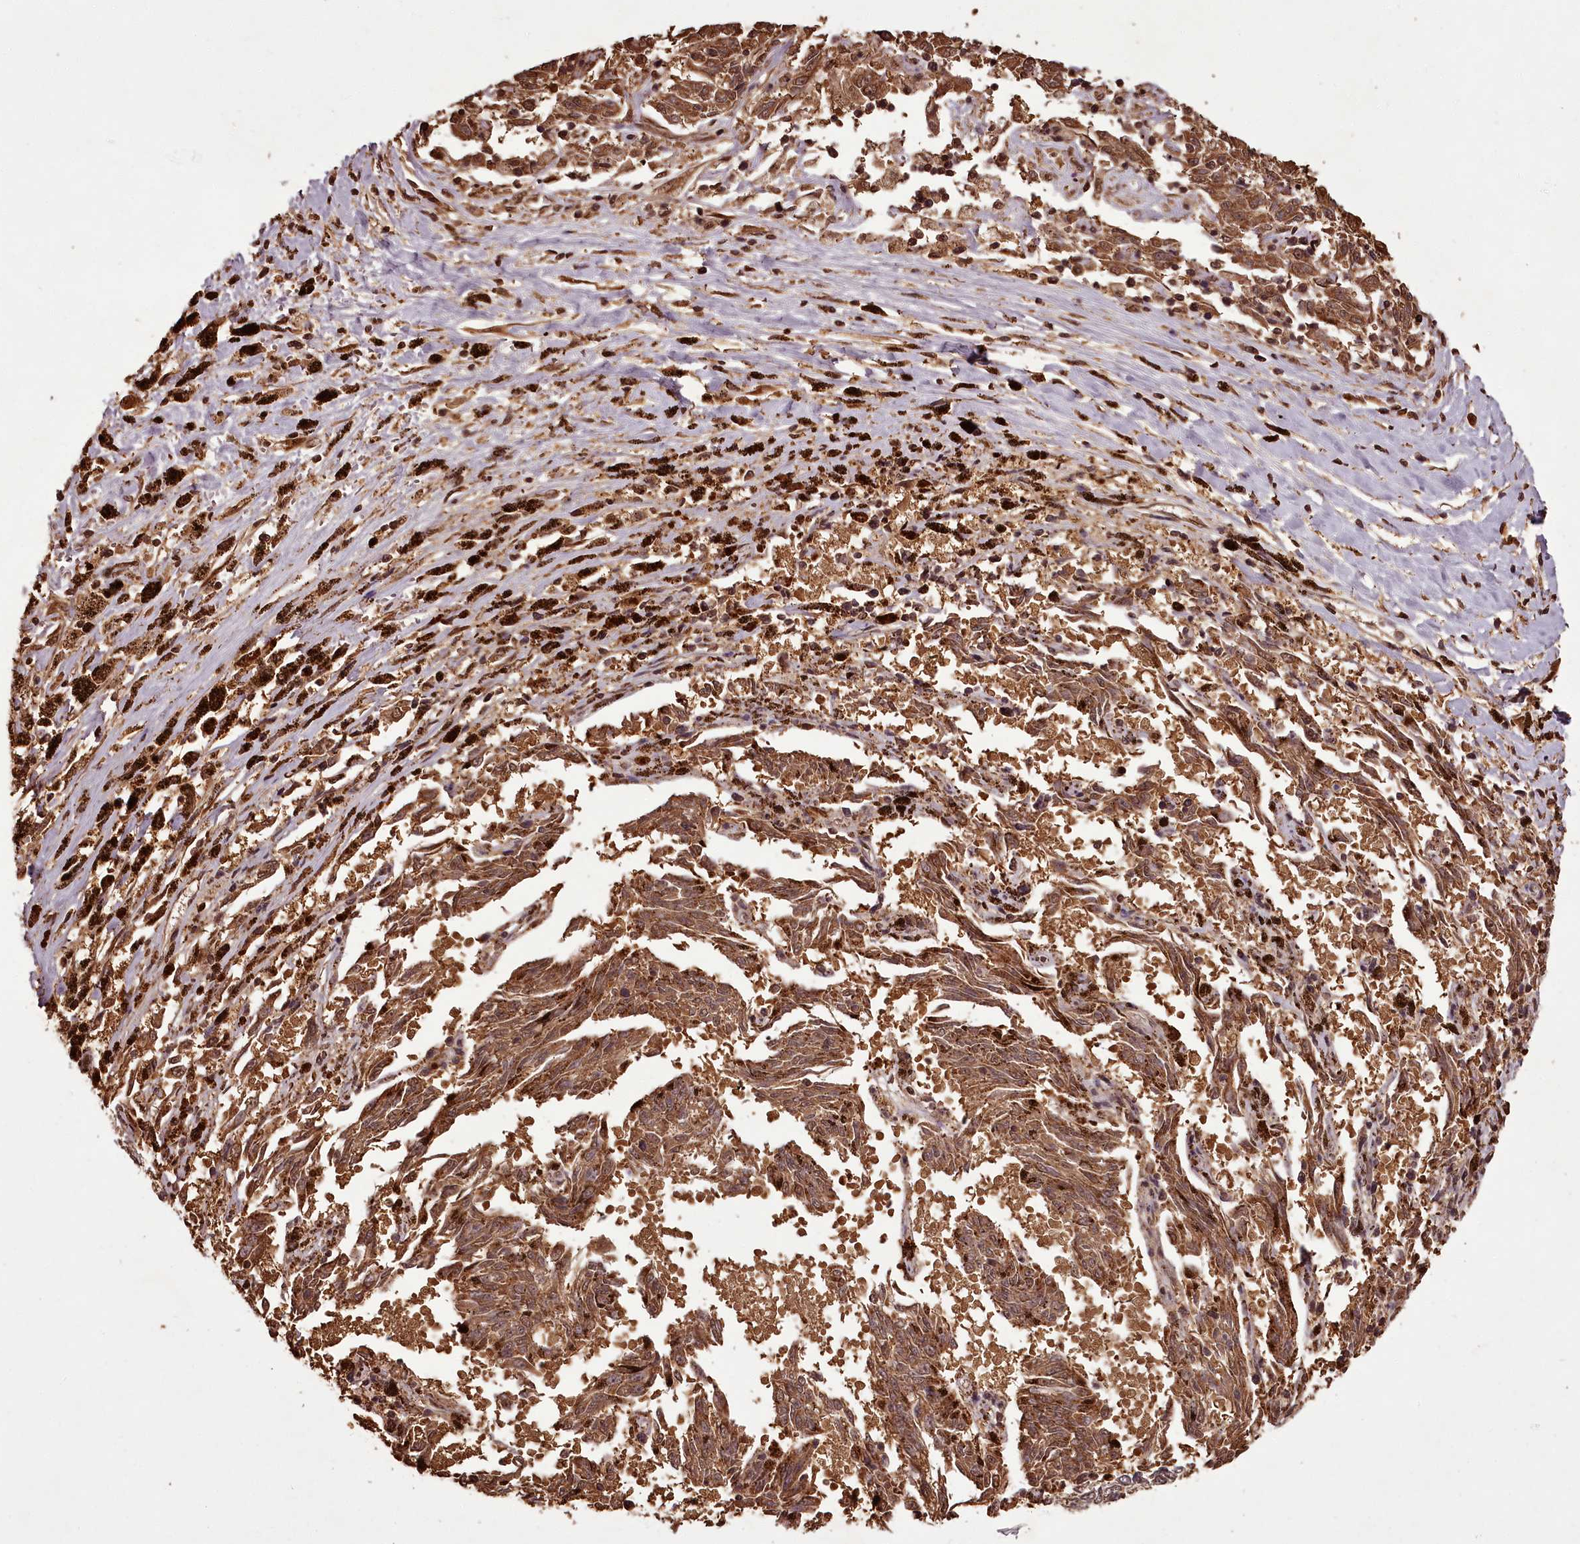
{"staining": {"intensity": "moderate", "quantity": ">75%", "location": "cytoplasmic/membranous"}, "tissue": "melanoma", "cell_type": "Tumor cells", "image_type": "cancer", "snomed": [{"axis": "morphology", "description": "Malignant melanoma, NOS"}, {"axis": "topography", "description": "Skin"}], "caption": "Tumor cells demonstrate medium levels of moderate cytoplasmic/membranous positivity in approximately >75% of cells in melanoma.", "gene": "NPRL2", "patient": {"sex": "female", "age": 72}}